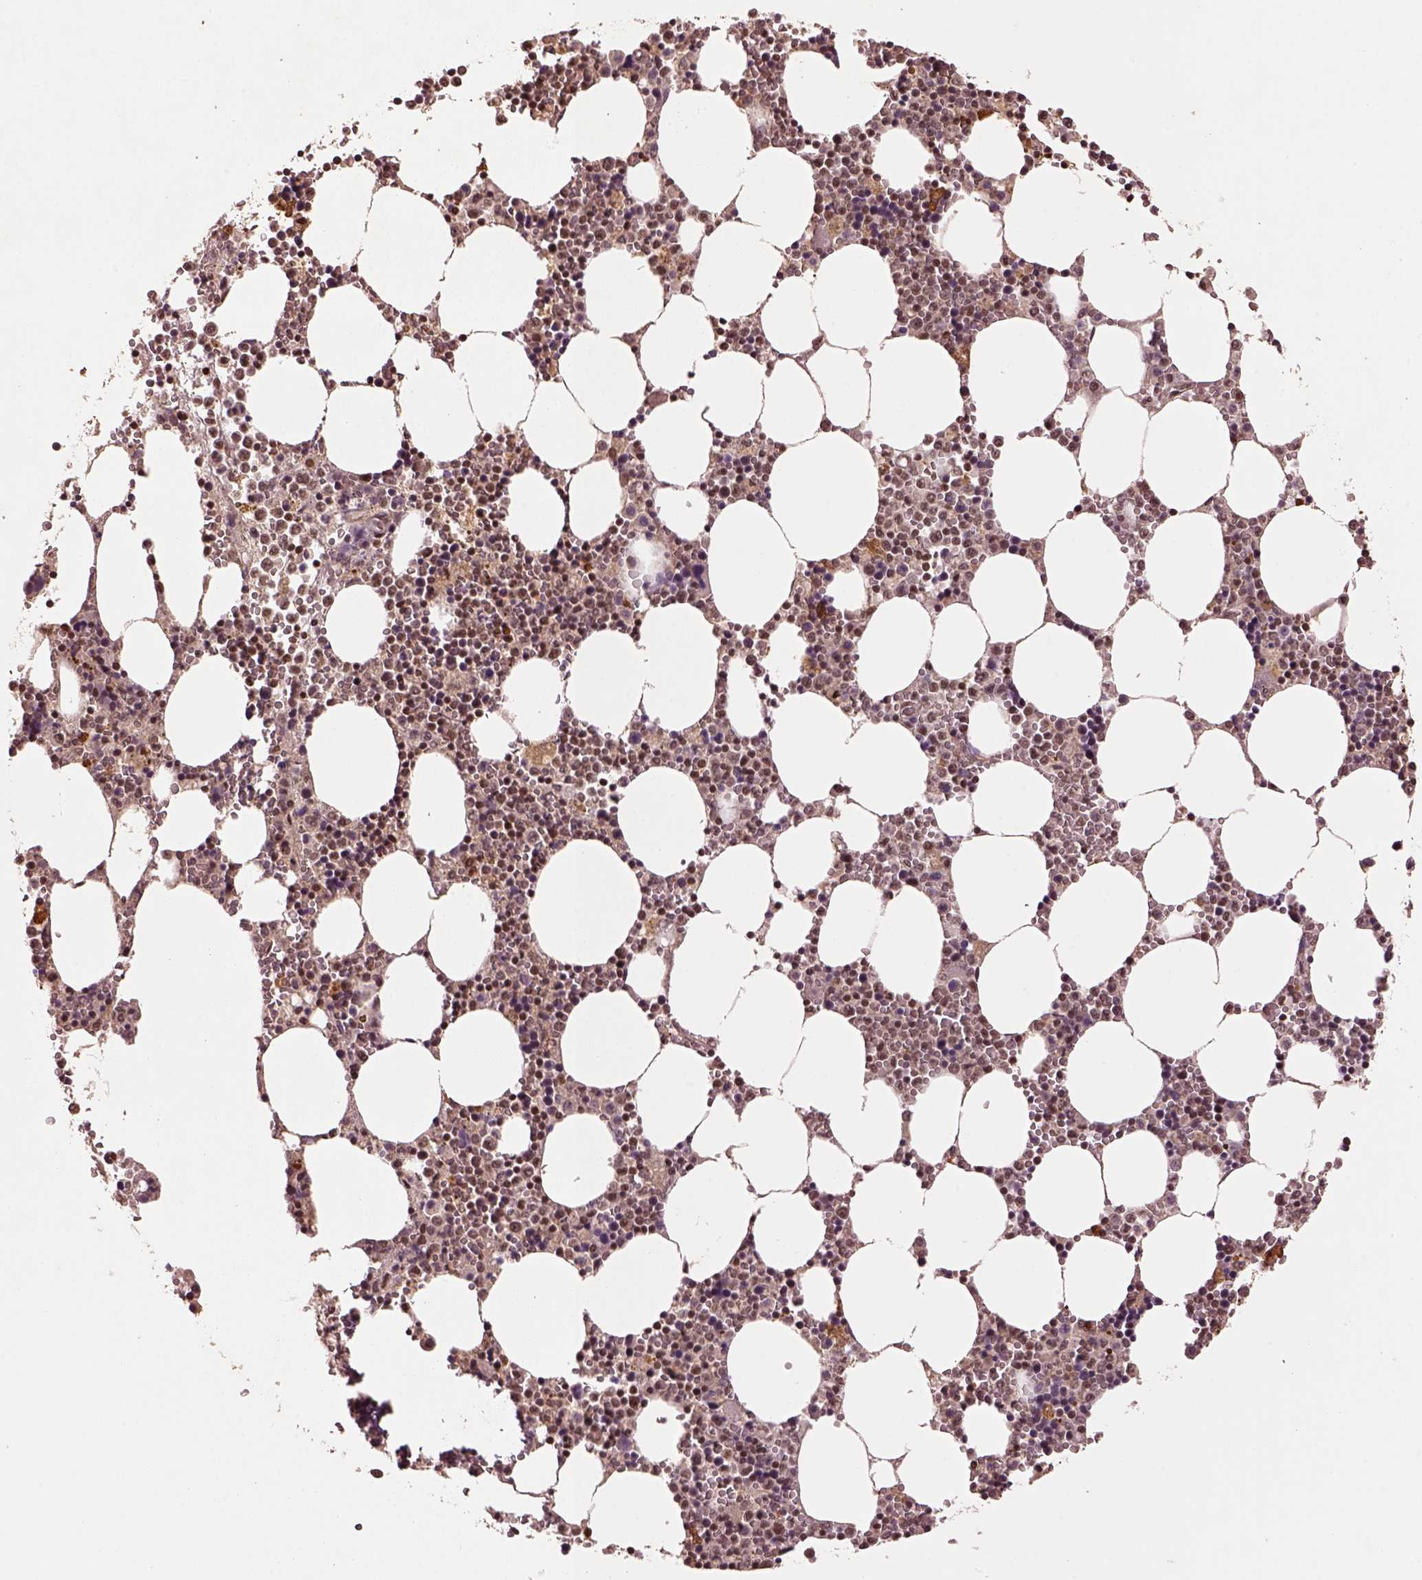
{"staining": {"intensity": "strong", "quantity": ">75%", "location": "nuclear"}, "tissue": "bone marrow", "cell_type": "Hematopoietic cells", "image_type": "normal", "snomed": [{"axis": "morphology", "description": "Normal tissue, NOS"}, {"axis": "topography", "description": "Bone marrow"}], "caption": "The image shows immunohistochemical staining of benign bone marrow. There is strong nuclear expression is present in approximately >75% of hematopoietic cells.", "gene": "BRD9", "patient": {"sex": "female", "age": 64}}